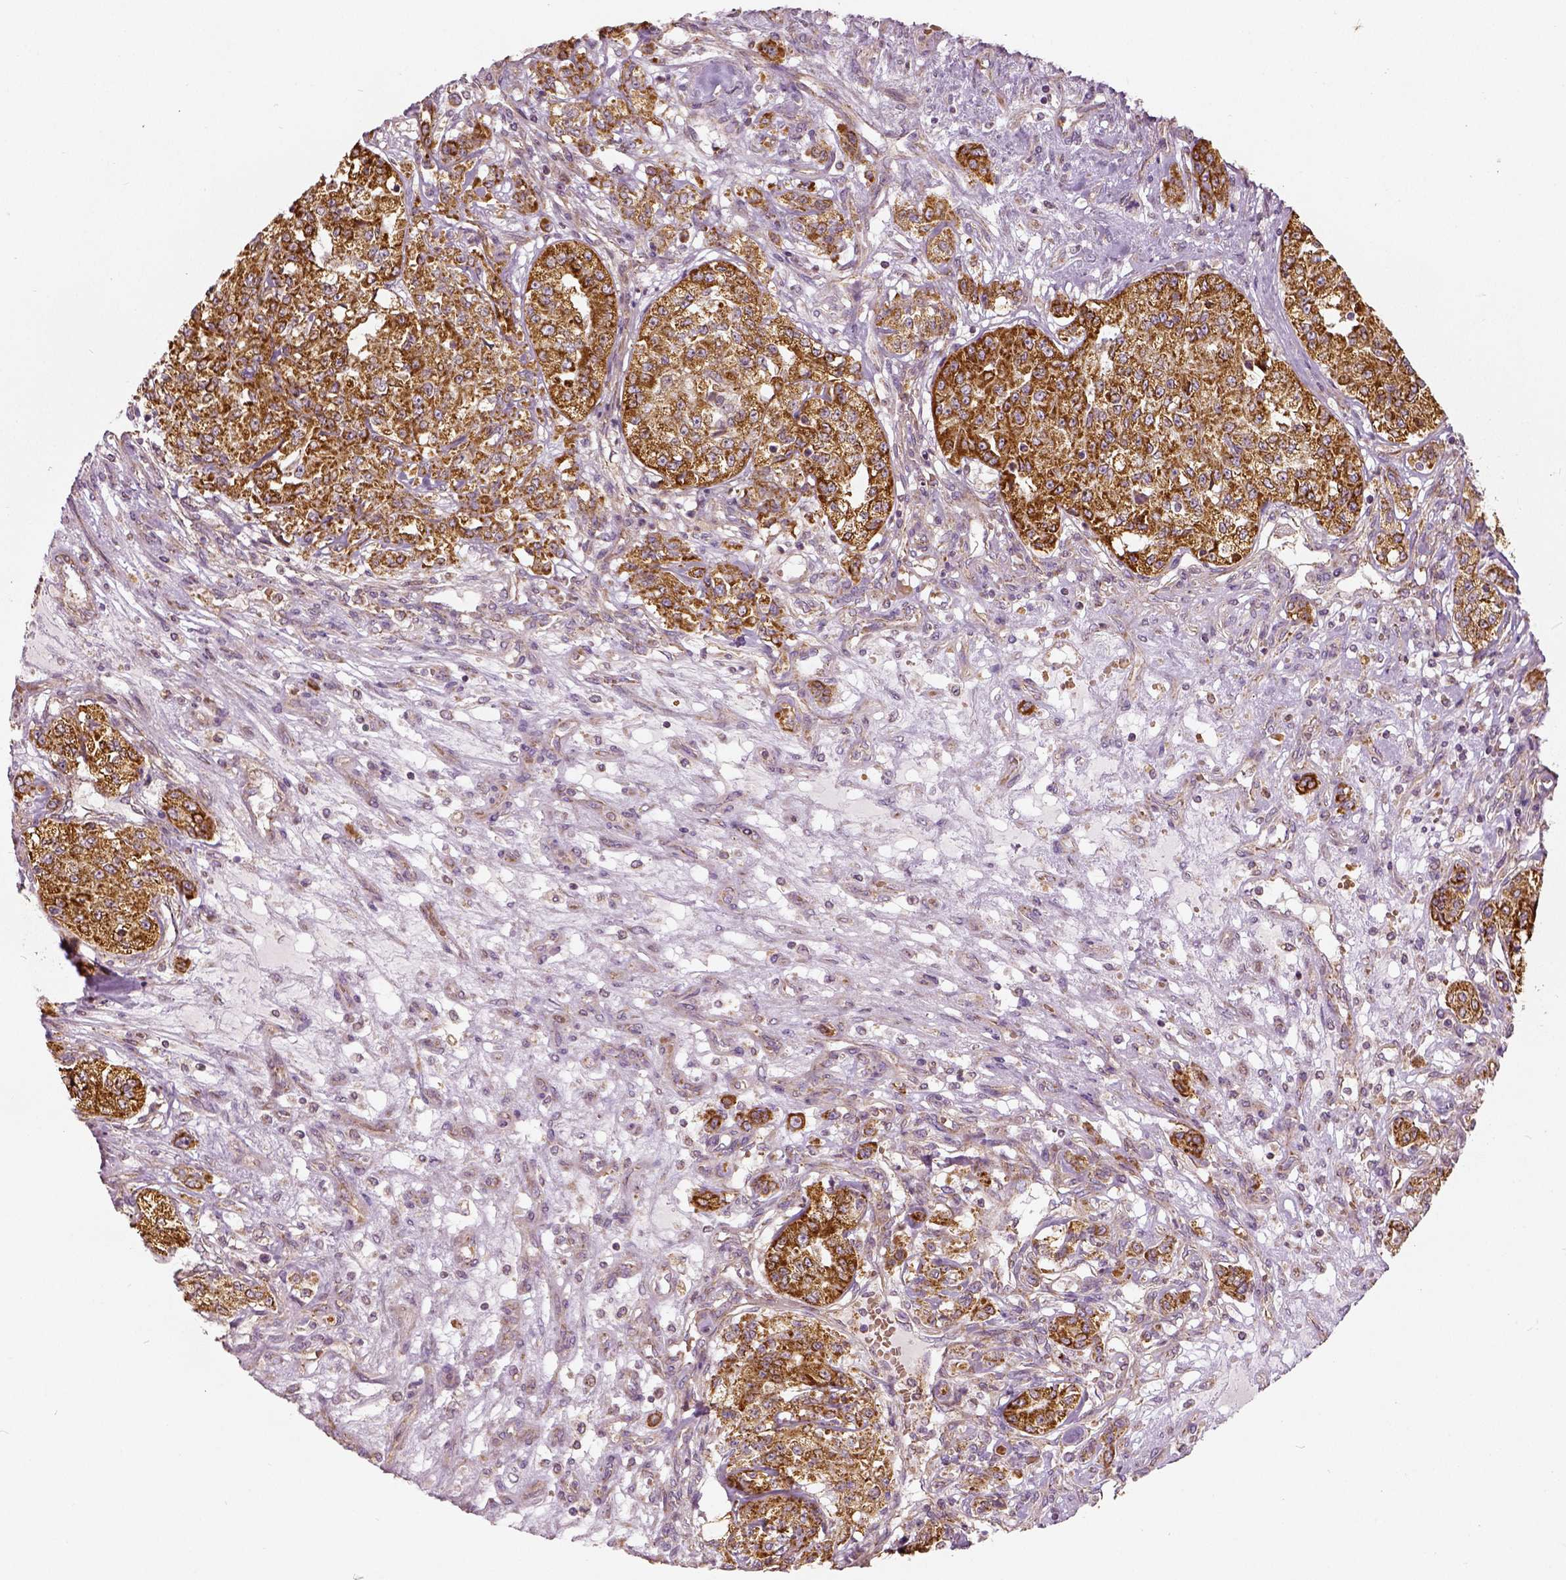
{"staining": {"intensity": "moderate", "quantity": ">75%", "location": "cytoplasmic/membranous"}, "tissue": "renal cancer", "cell_type": "Tumor cells", "image_type": "cancer", "snomed": [{"axis": "morphology", "description": "Adenocarcinoma, NOS"}, {"axis": "topography", "description": "Kidney"}], "caption": "Renal adenocarcinoma stained for a protein displays moderate cytoplasmic/membranous positivity in tumor cells.", "gene": "PGAM5", "patient": {"sex": "female", "age": 63}}